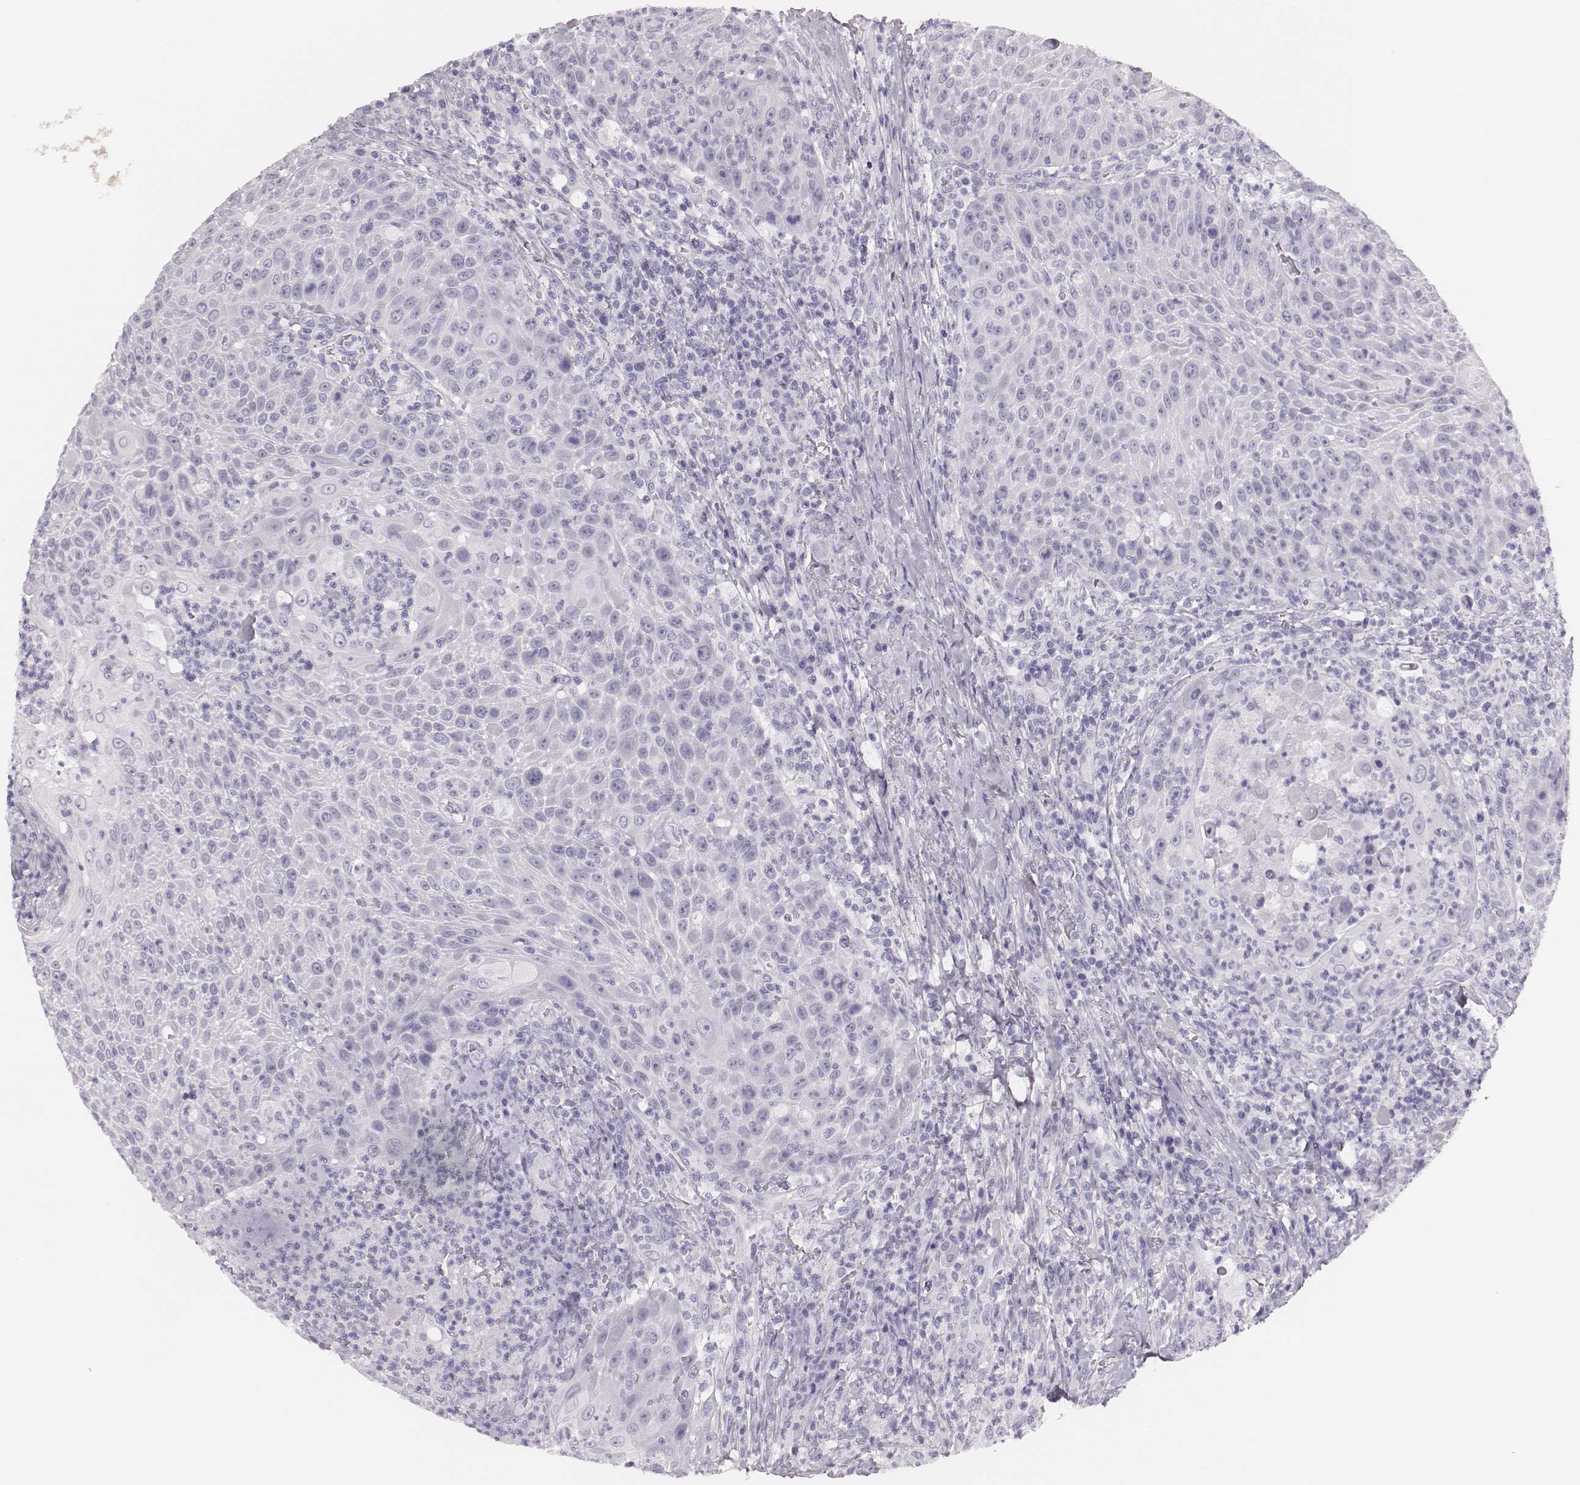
{"staining": {"intensity": "negative", "quantity": "none", "location": "none"}, "tissue": "head and neck cancer", "cell_type": "Tumor cells", "image_type": "cancer", "snomed": [{"axis": "morphology", "description": "Squamous cell carcinoma, NOS"}, {"axis": "topography", "description": "Head-Neck"}], "caption": "IHC micrograph of human head and neck cancer stained for a protein (brown), which exhibits no positivity in tumor cells. (DAB immunohistochemistry (IHC) with hematoxylin counter stain).", "gene": "H1-6", "patient": {"sex": "male", "age": 69}}